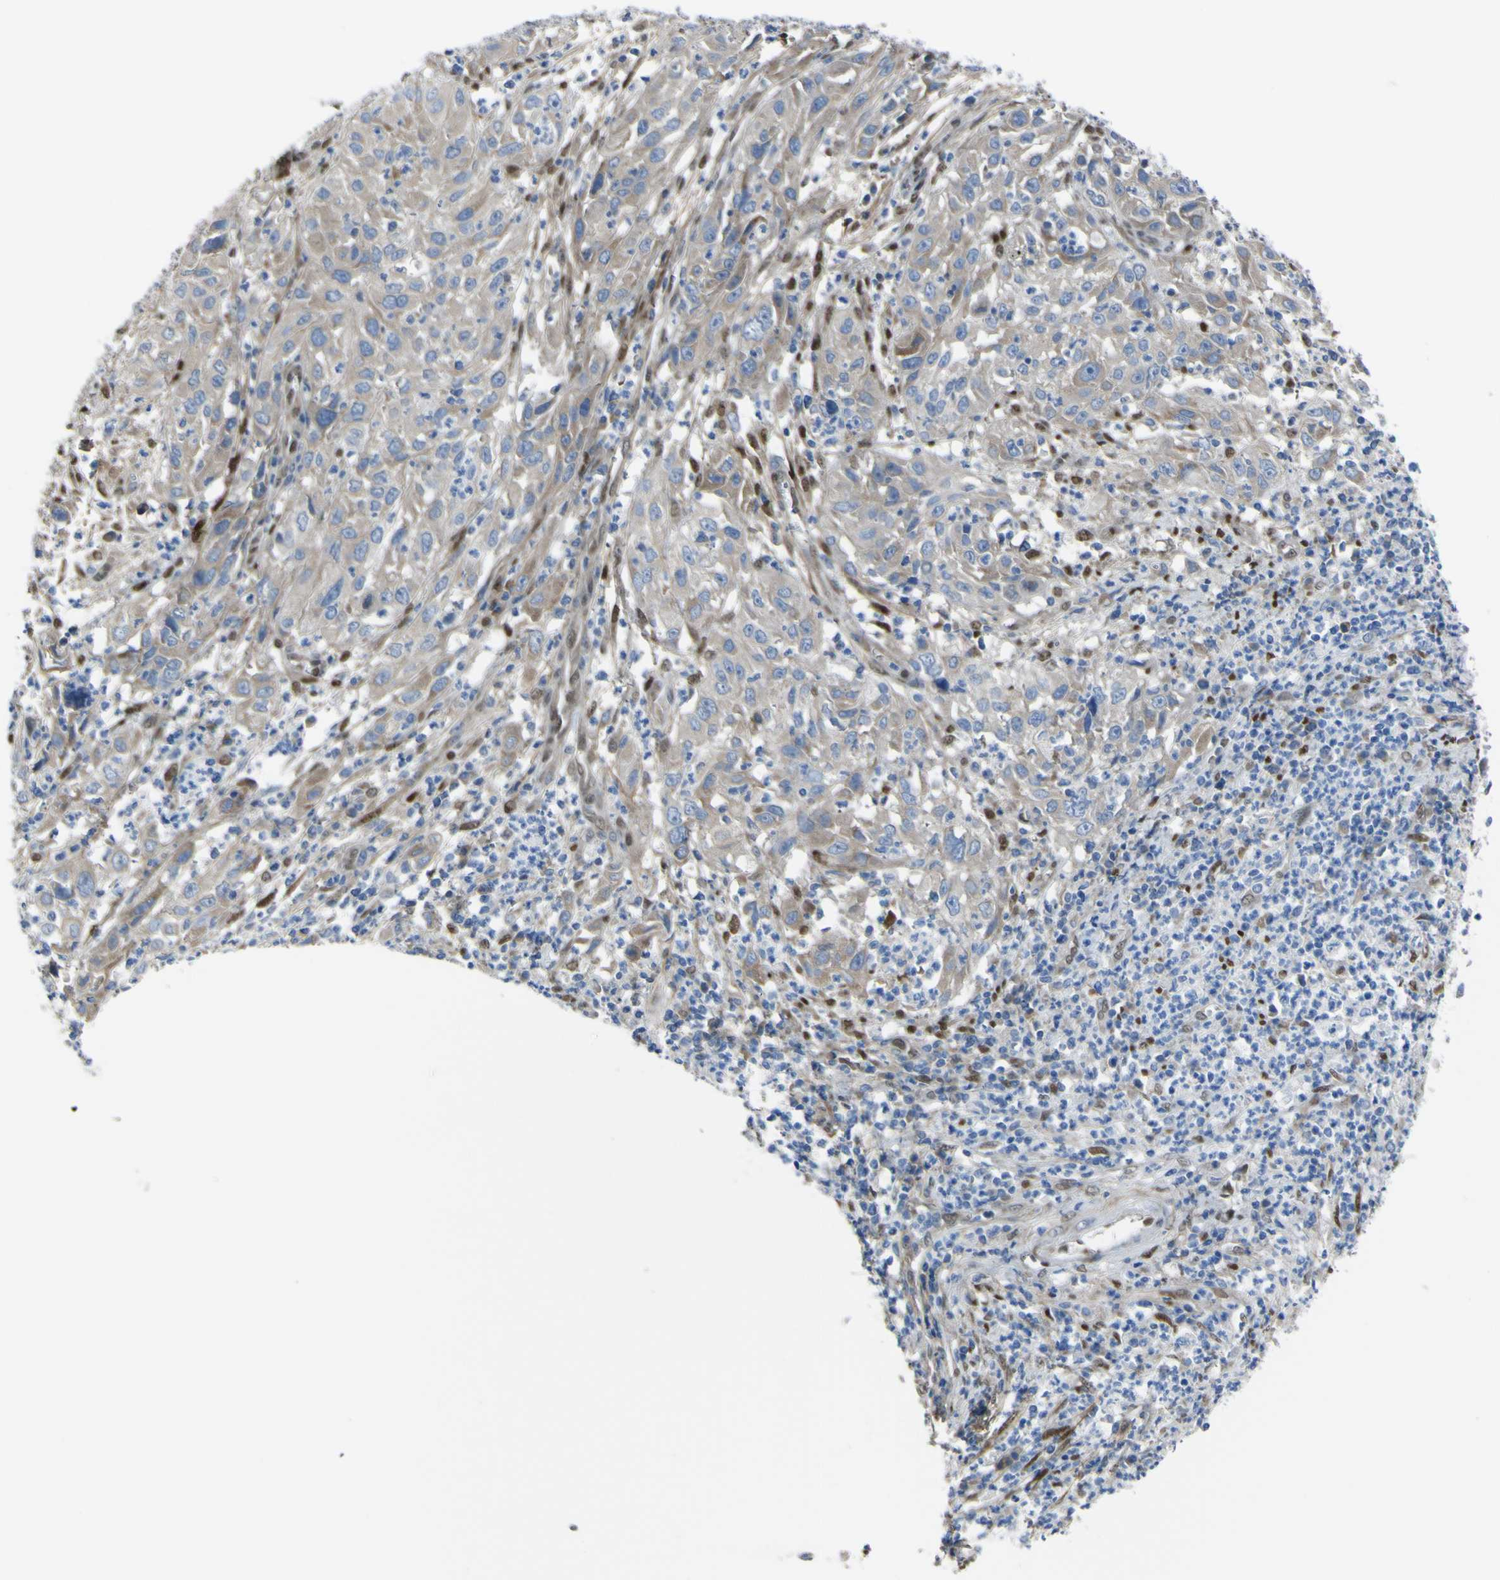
{"staining": {"intensity": "moderate", "quantity": ">75%", "location": "cytoplasmic/membranous"}, "tissue": "cervical cancer", "cell_type": "Tumor cells", "image_type": "cancer", "snomed": [{"axis": "morphology", "description": "Squamous cell carcinoma, NOS"}, {"axis": "topography", "description": "Cervix"}], "caption": "Immunohistochemistry (IHC) staining of squamous cell carcinoma (cervical), which reveals medium levels of moderate cytoplasmic/membranous expression in about >75% of tumor cells indicating moderate cytoplasmic/membranous protein expression. The staining was performed using DAB (3,3'-diaminobenzidine) (brown) for protein detection and nuclei were counterstained in hematoxylin (blue).", "gene": "LRRN1", "patient": {"sex": "female", "age": 32}}